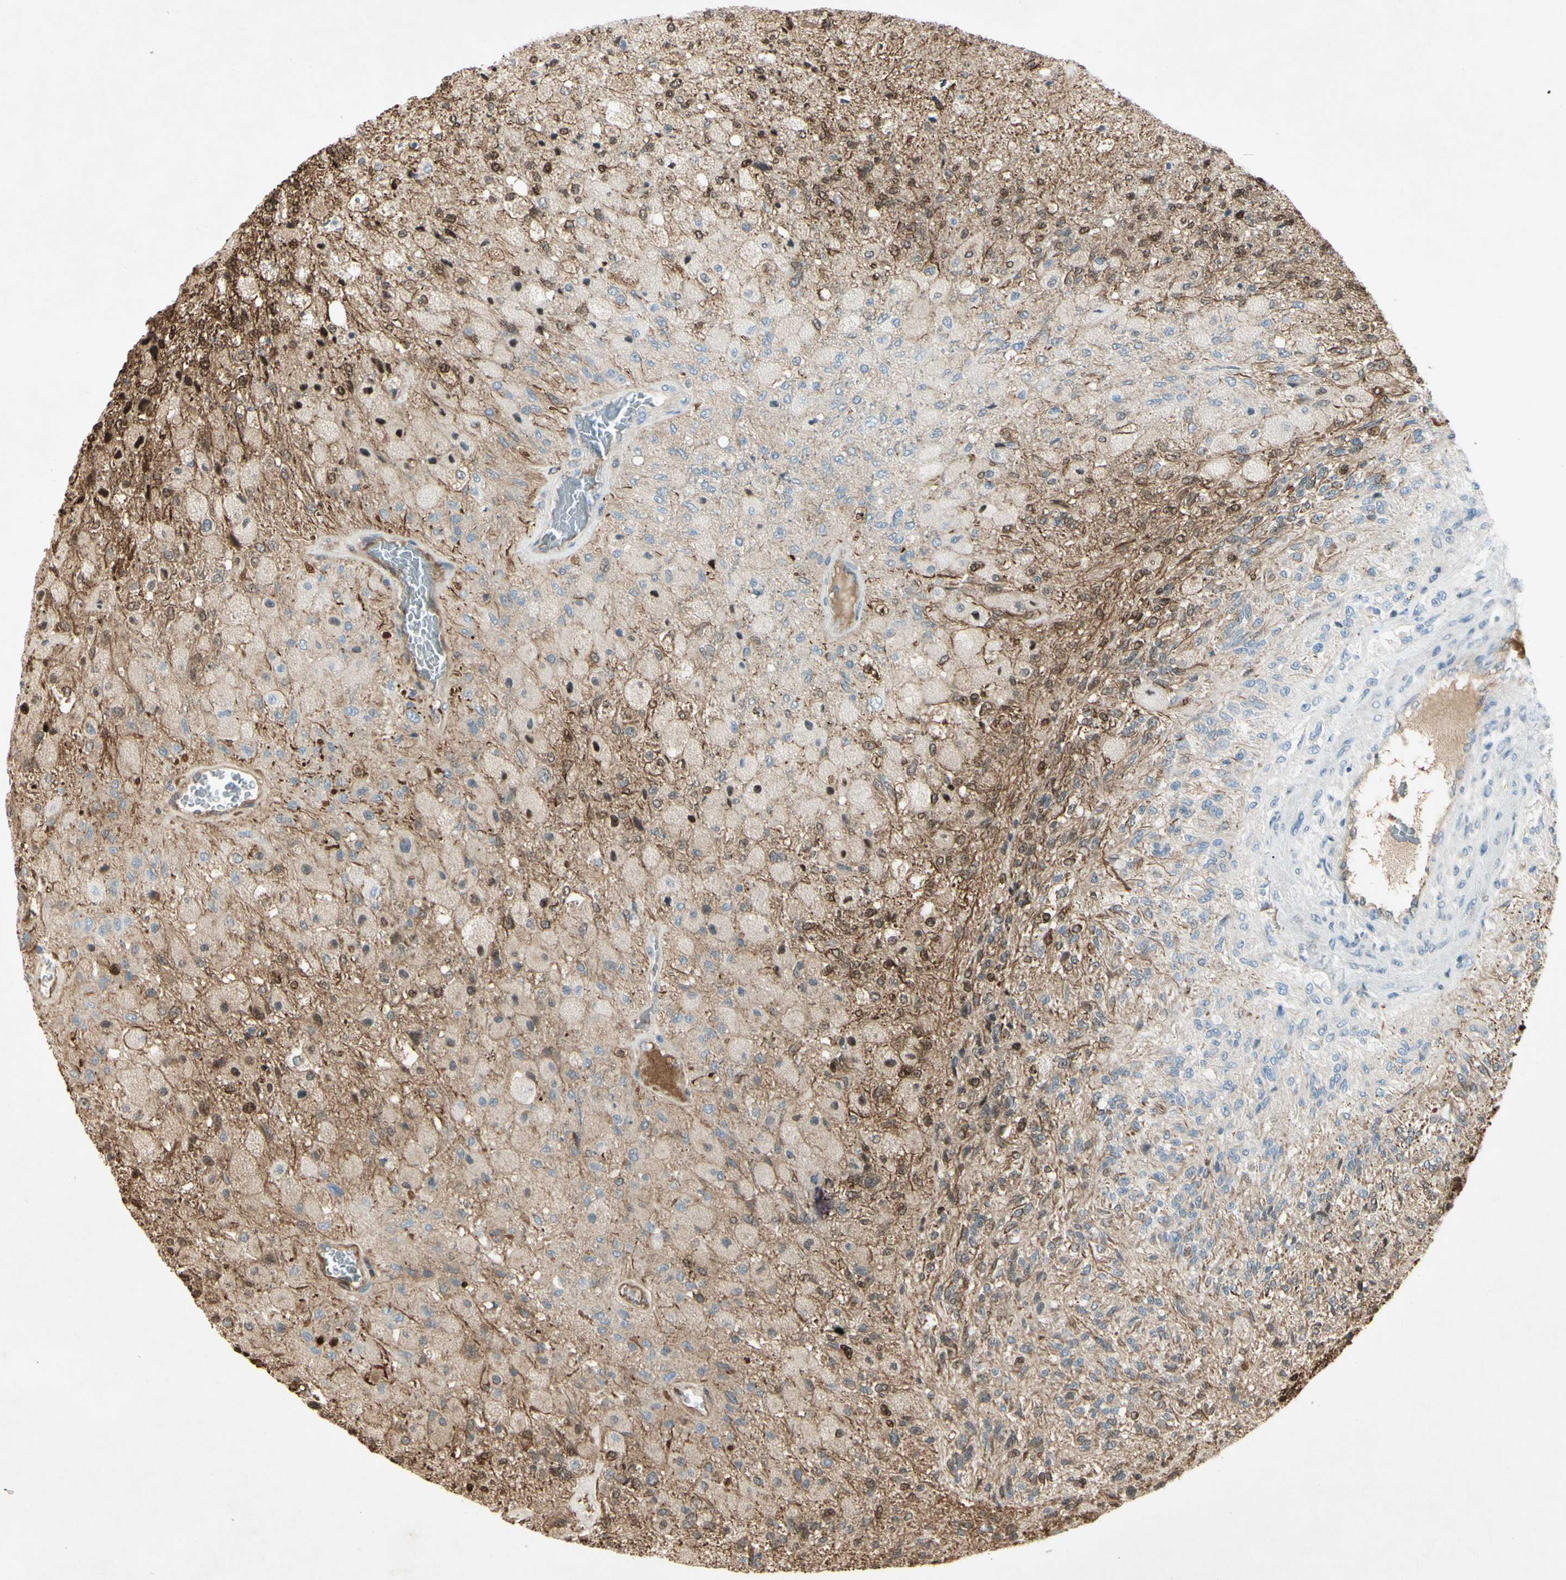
{"staining": {"intensity": "moderate", "quantity": "25%-75%", "location": "nuclear"}, "tissue": "glioma", "cell_type": "Tumor cells", "image_type": "cancer", "snomed": [{"axis": "morphology", "description": "Normal tissue, NOS"}, {"axis": "morphology", "description": "Glioma, malignant, High grade"}, {"axis": "topography", "description": "Cerebral cortex"}], "caption": "Immunohistochemical staining of malignant high-grade glioma demonstrates moderate nuclear protein positivity in about 25%-75% of tumor cells. The protein is shown in brown color, while the nuclei are stained blue.", "gene": "C1orf159", "patient": {"sex": "male", "age": 77}}